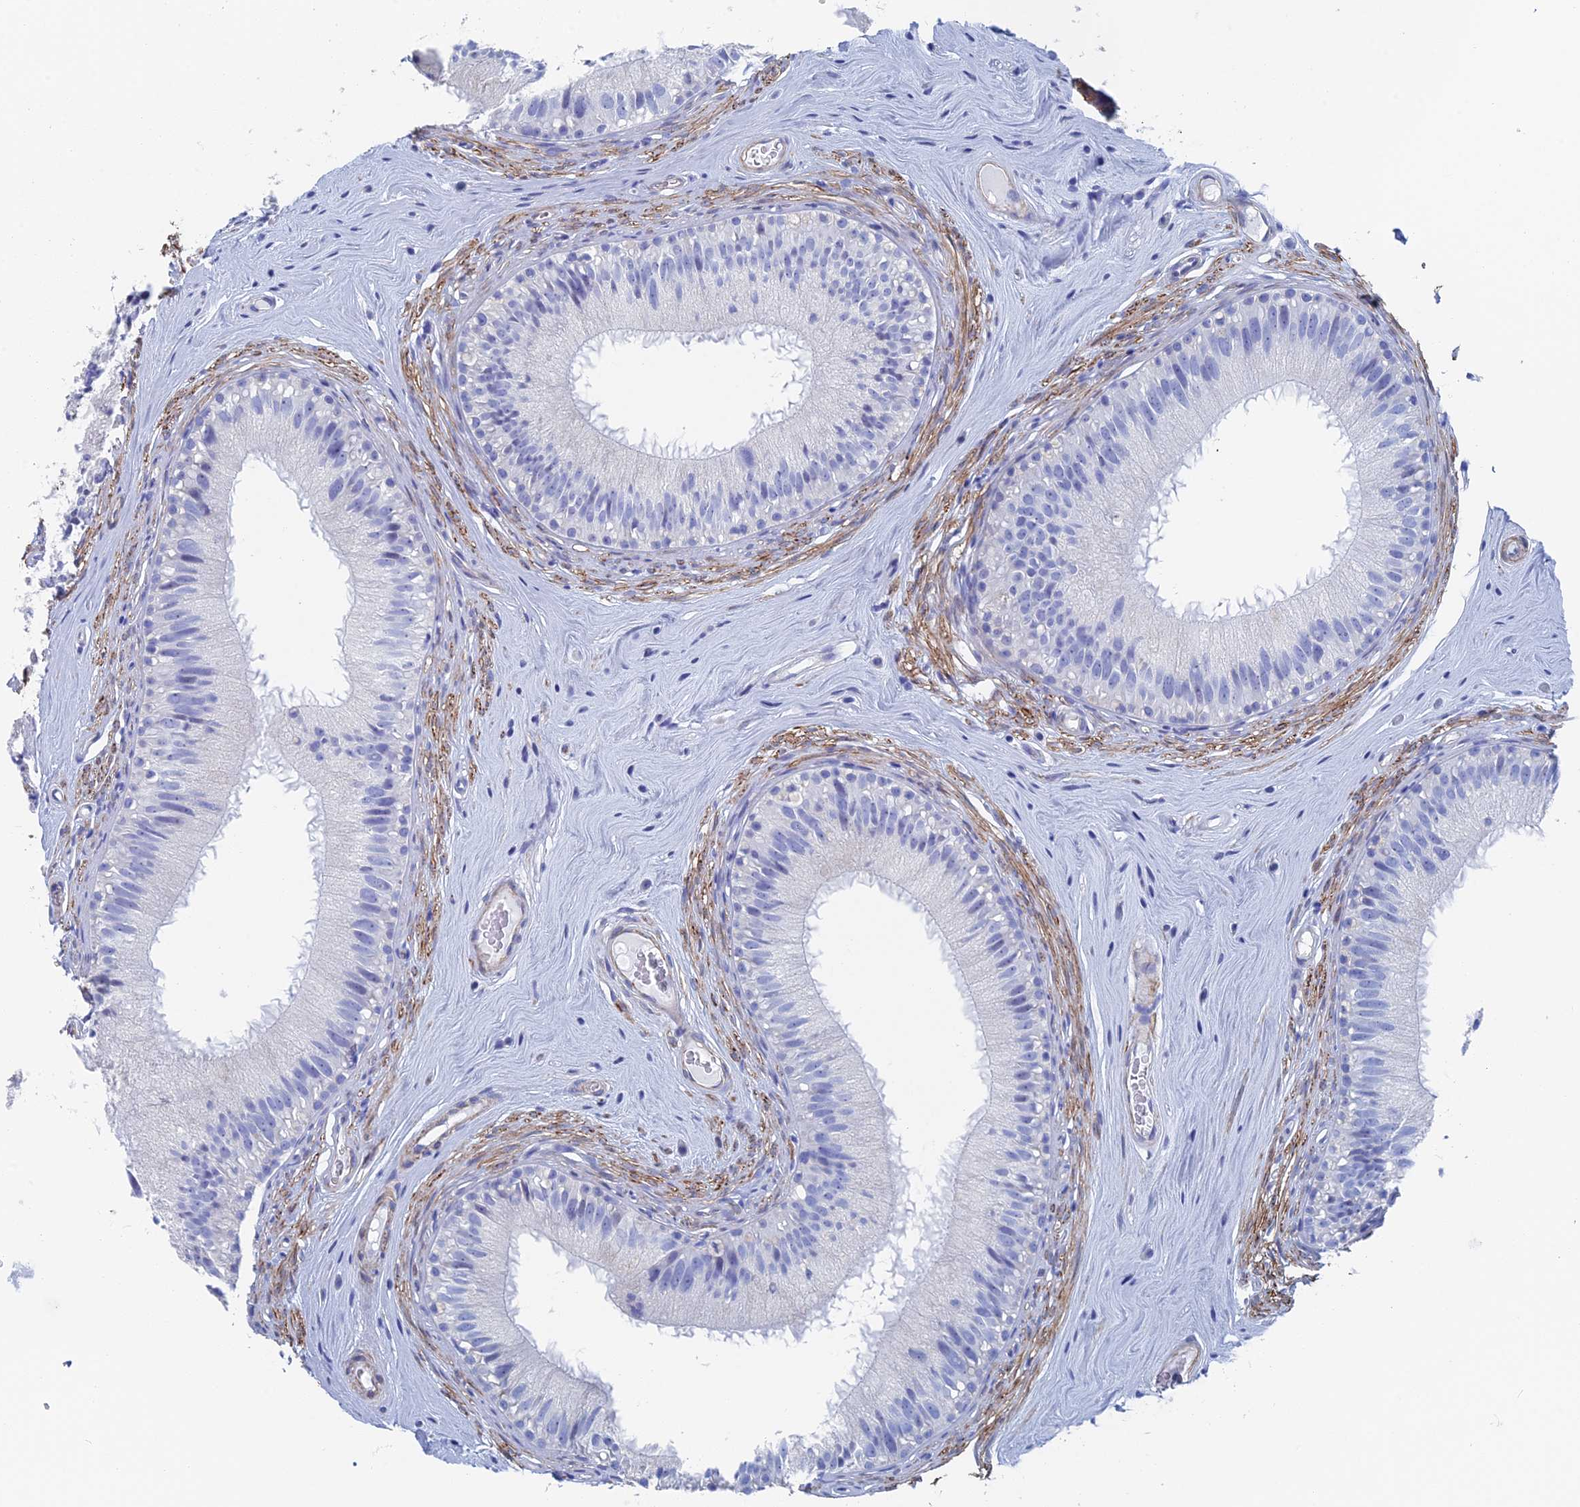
{"staining": {"intensity": "negative", "quantity": "none", "location": "none"}, "tissue": "epididymis", "cell_type": "Glandular cells", "image_type": "normal", "snomed": [{"axis": "morphology", "description": "Normal tissue, NOS"}, {"axis": "topography", "description": "Epididymis"}], "caption": "Immunohistochemistry (IHC) histopathology image of unremarkable epididymis: human epididymis stained with DAB (3,3'-diaminobenzidine) displays no significant protein positivity in glandular cells.", "gene": "KCNK18", "patient": {"sex": "male", "age": 45}}